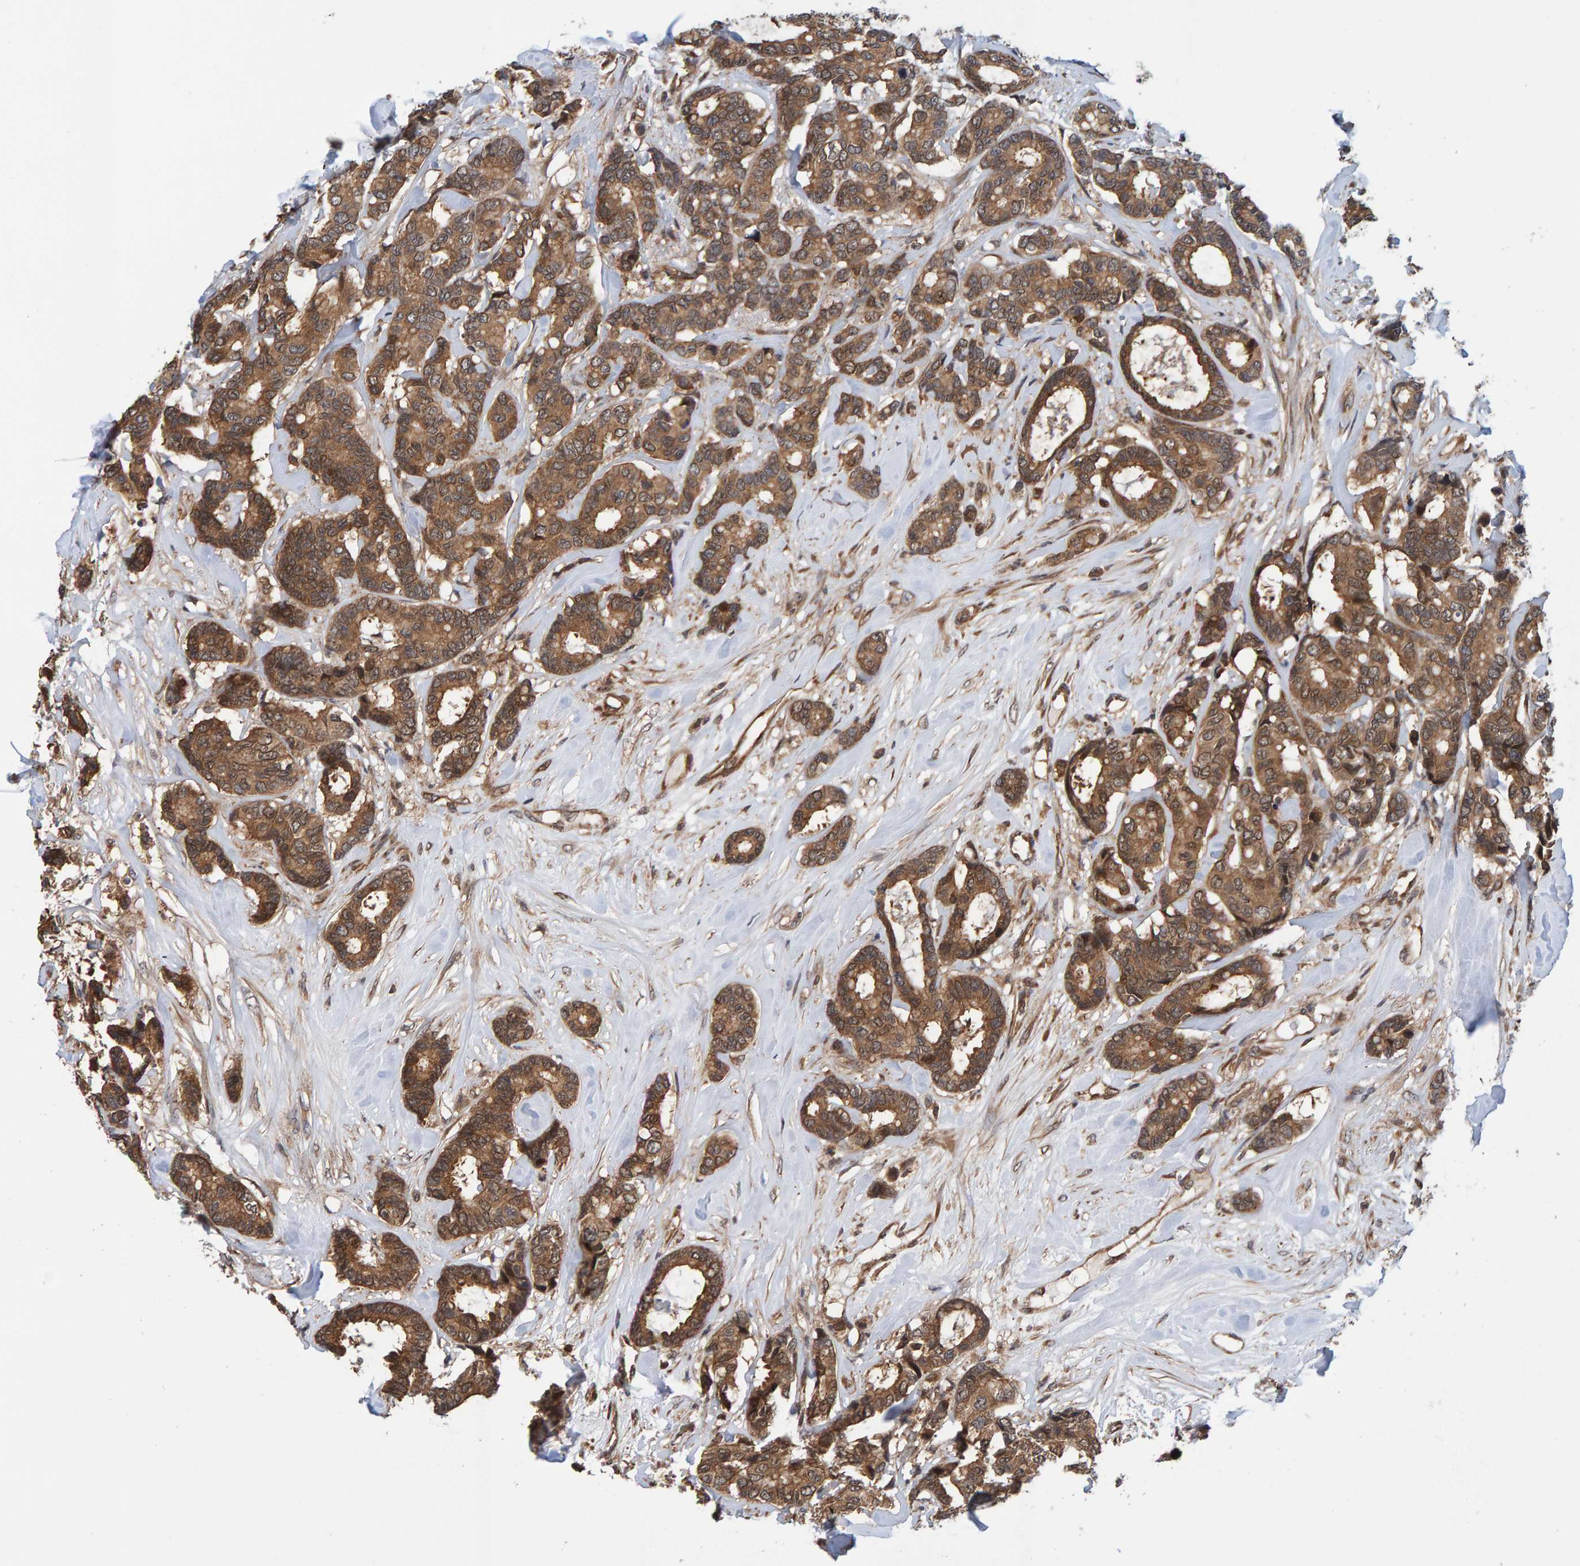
{"staining": {"intensity": "moderate", "quantity": ">75%", "location": "cytoplasmic/membranous"}, "tissue": "breast cancer", "cell_type": "Tumor cells", "image_type": "cancer", "snomed": [{"axis": "morphology", "description": "Duct carcinoma"}, {"axis": "topography", "description": "Breast"}], "caption": "Invasive ductal carcinoma (breast) stained with immunohistochemistry (IHC) shows moderate cytoplasmic/membranous staining in about >75% of tumor cells.", "gene": "SCRN2", "patient": {"sex": "female", "age": 87}}